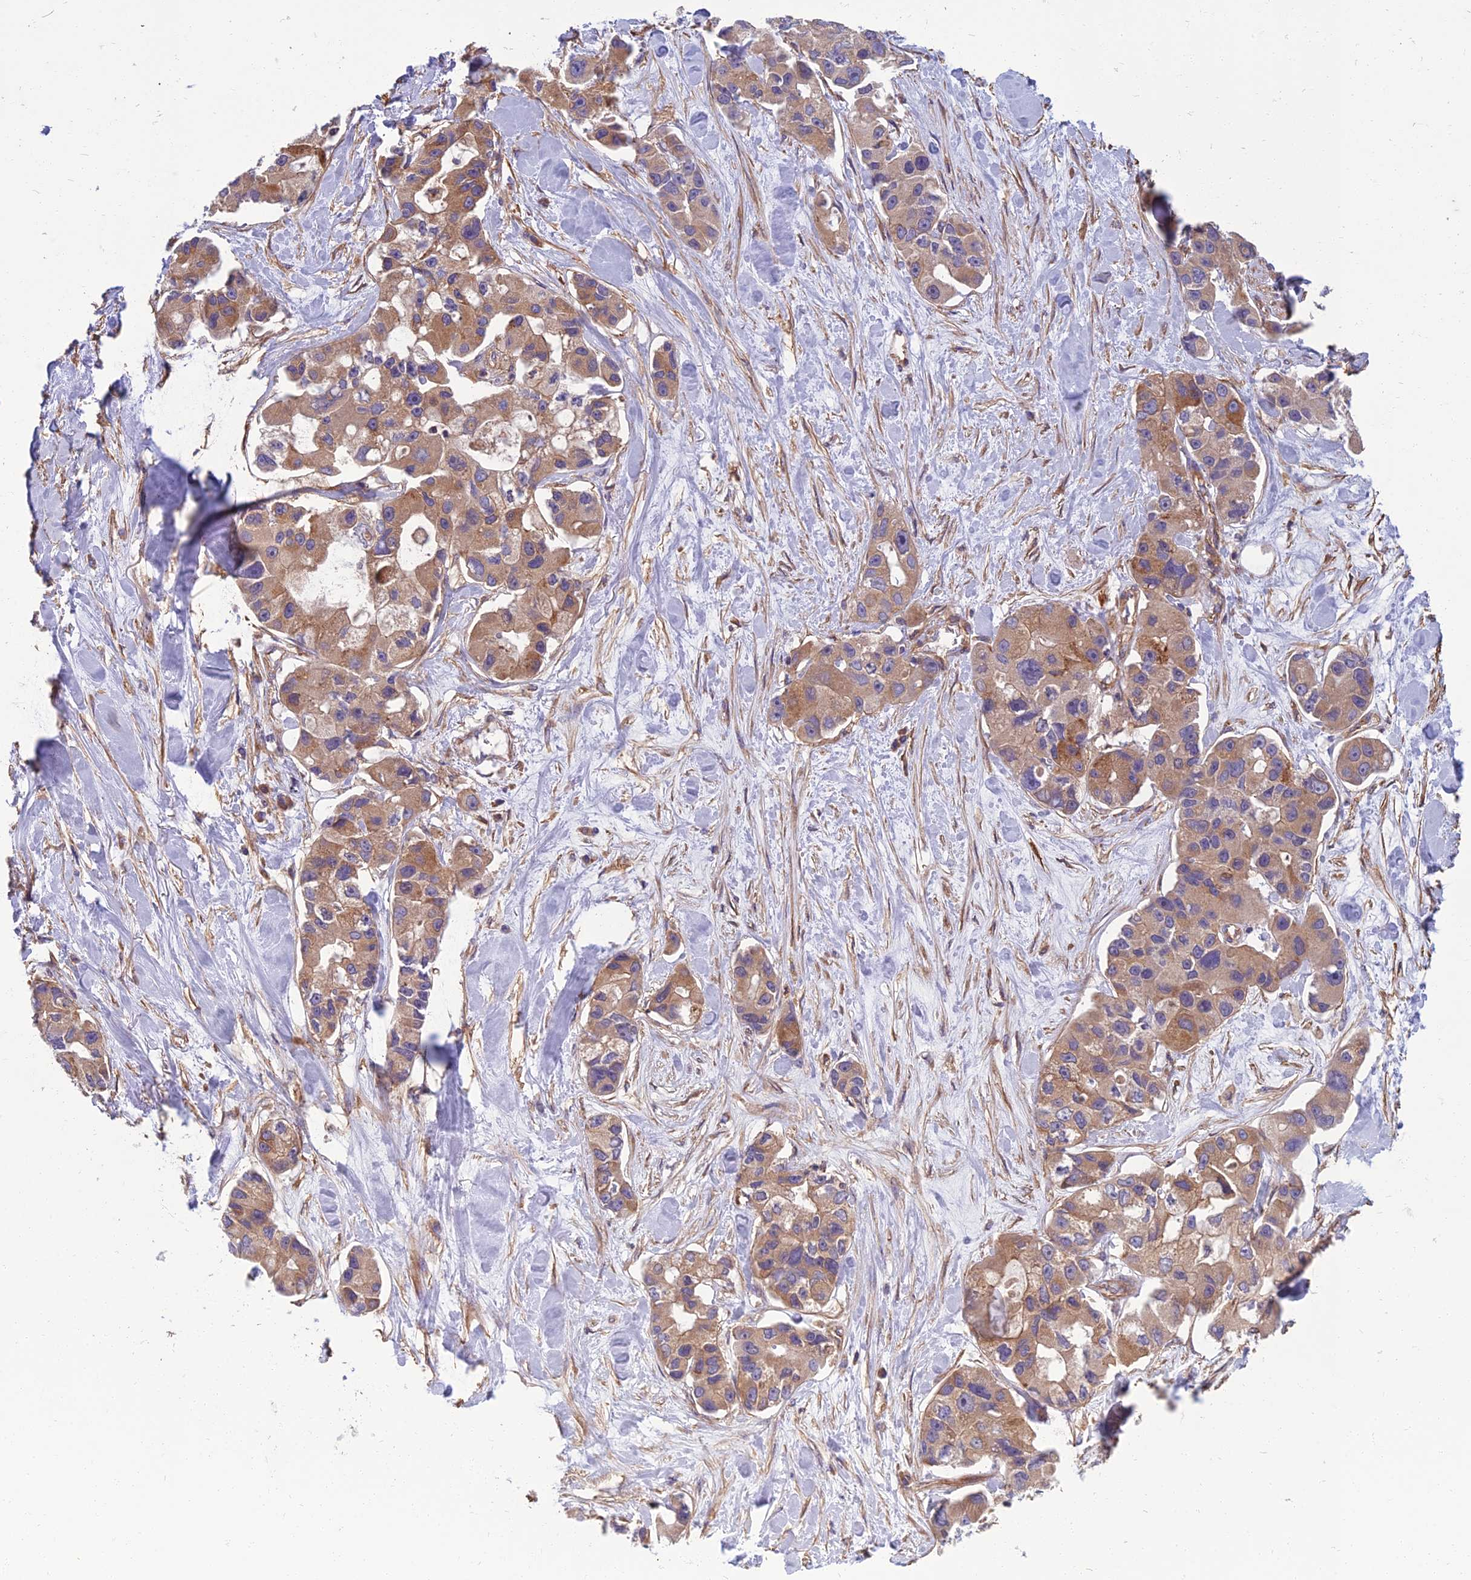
{"staining": {"intensity": "moderate", "quantity": ">75%", "location": "cytoplasmic/membranous"}, "tissue": "lung cancer", "cell_type": "Tumor cells", "image_type": "cancer", "snomed": [{"axis": "morphology", "description": "Adenocarcinoma, NOS"}, {"axis": "topography", "description": "Lung"}], "caption": "Approximately >75% of tumor cells in lung cancer (adenocarcinoma) reveal moderate cytoplasmic/membranous protein expression as visualized by brown immunohistochemical staining.", "gene": "WDR24", "patient": {"sex": "female", "age": 54}}